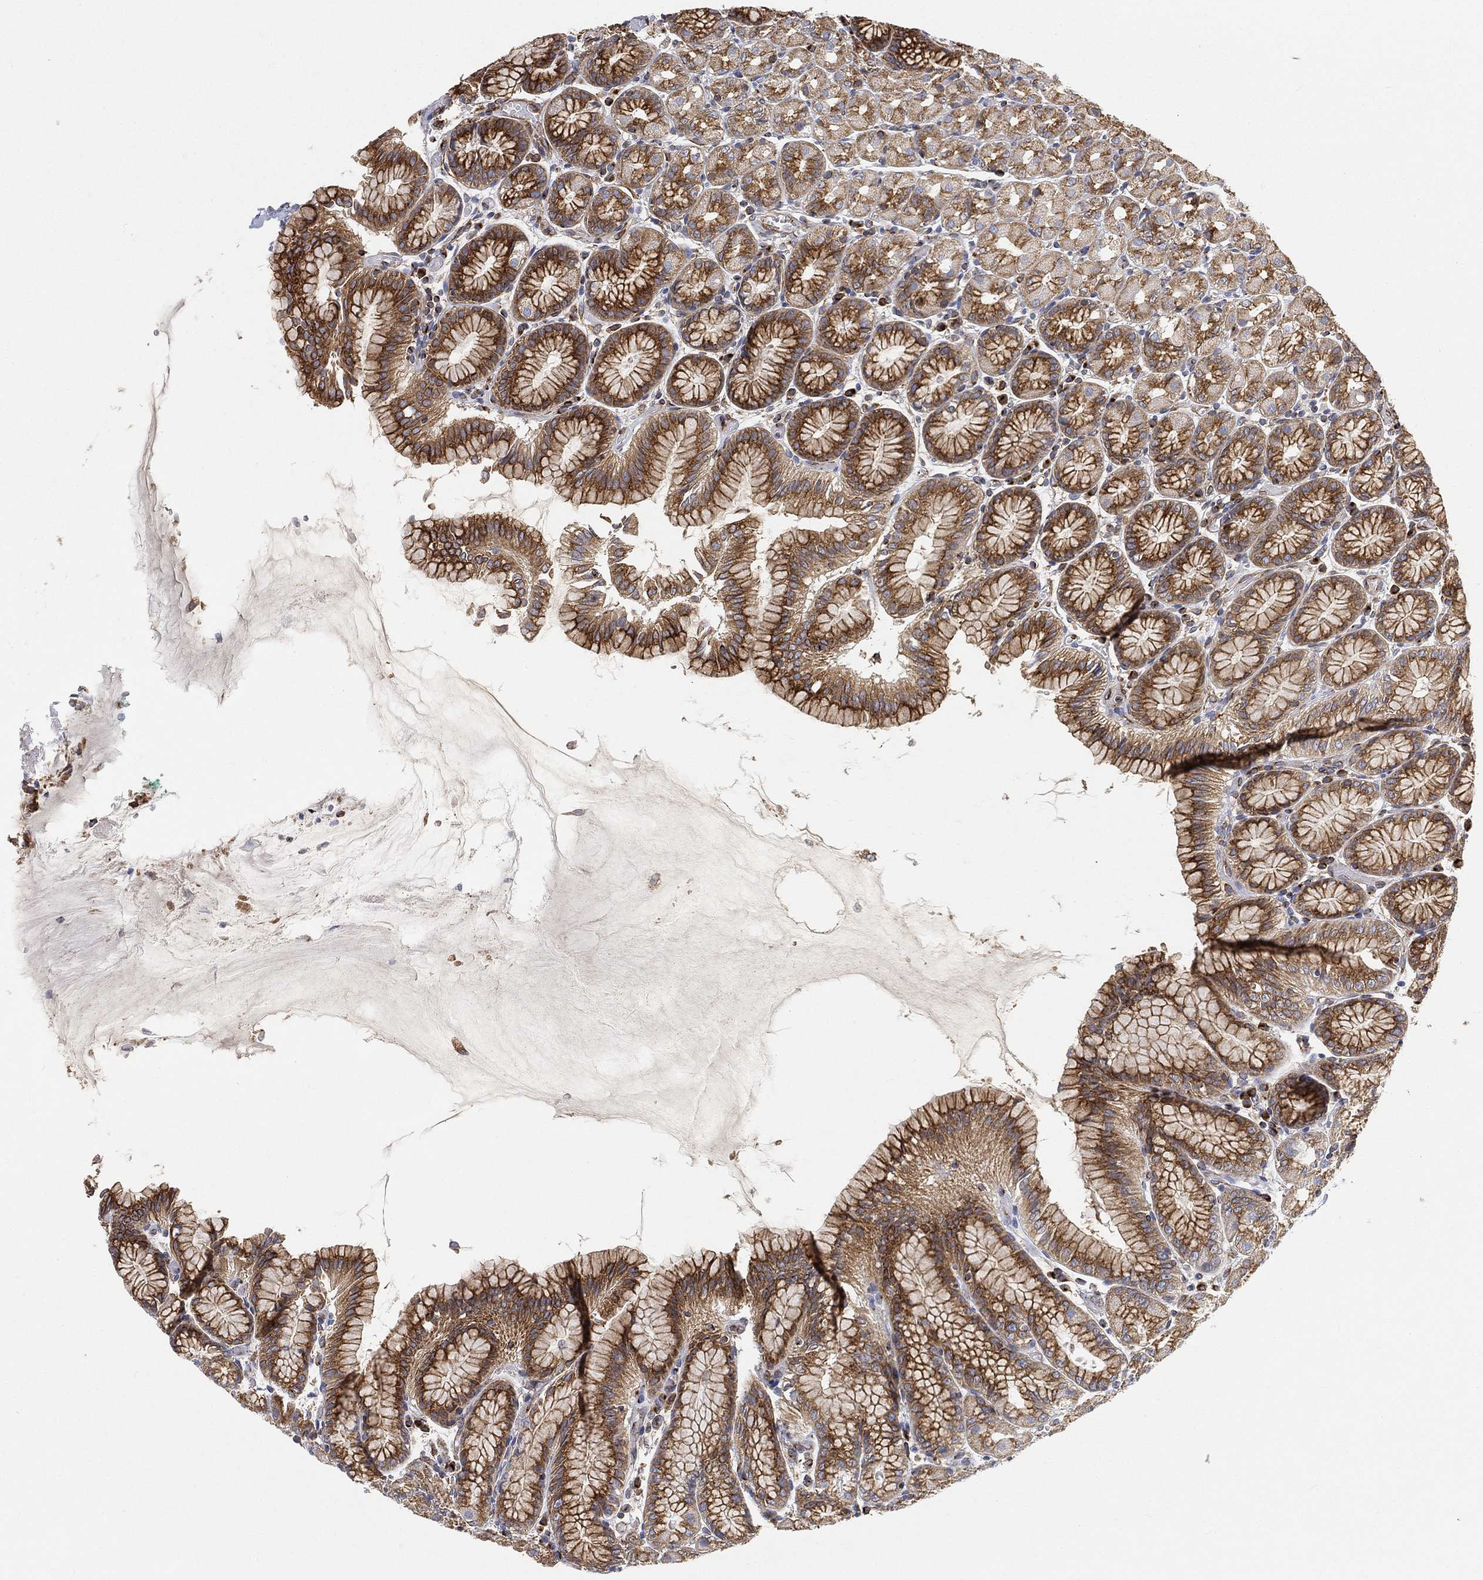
{"staining": {"intensity": "strong", "quantity": "25%-75%", "location": "cytoplasmic/membranous"}, "tissue": "stomach", "cell_type": "Glandular cells", "image_type": "normal", "snomed": [{"axis": "morphology", "description": "Normal tissue, NOS"}, {"axis": "morphology", "description": "Adenocarcinoma, NOS"}, {"axis": "topography", "description": "Stomach"}], "caption": "Normal stomach demonstrates strong cytoplasmic/membranous expression in about 25%-75% of glandular cells, visualized by immunohistochemistry.", "gene": "TMEM25", "patient": {"sex": "female", "age": 81}}